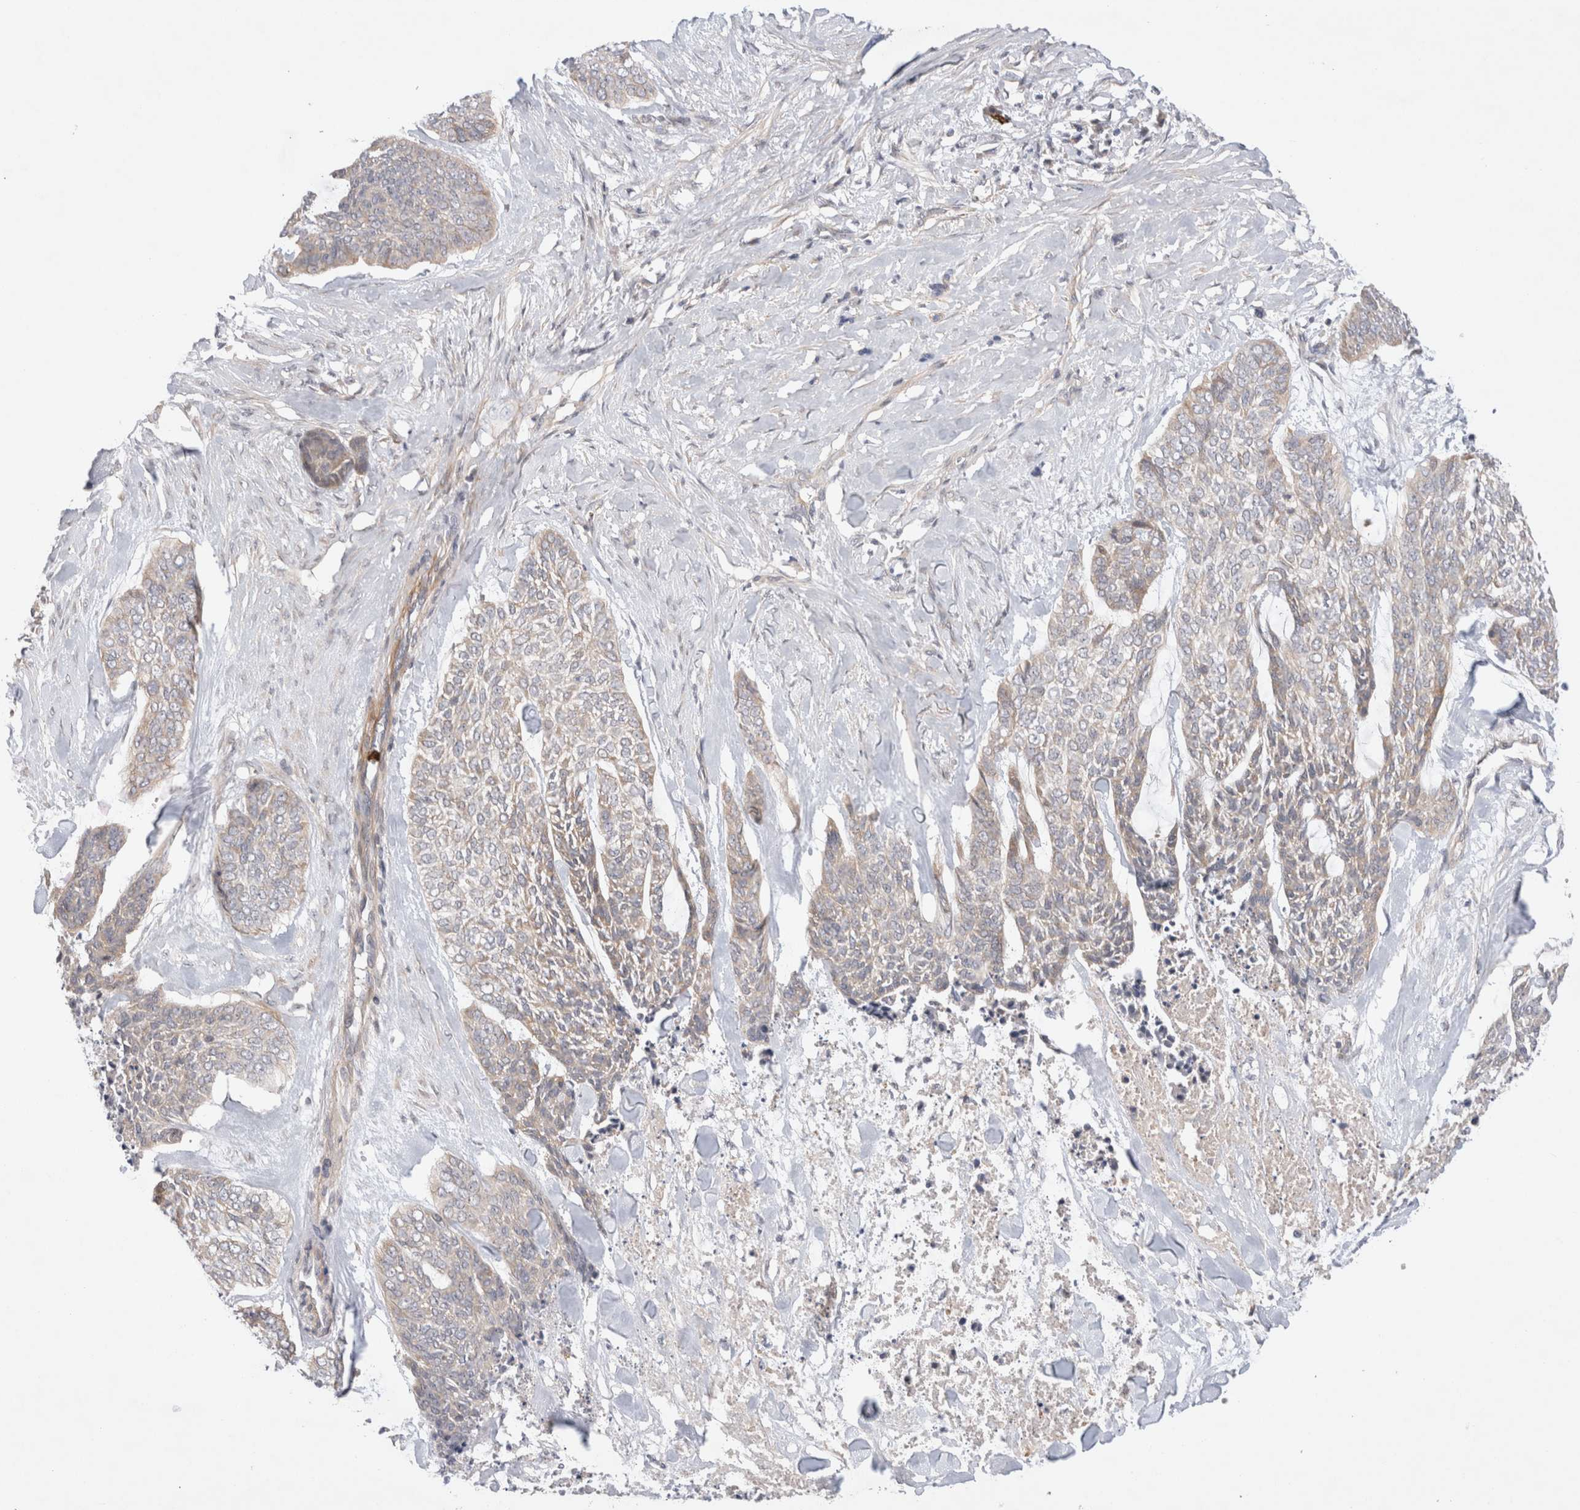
{"staining": {"intensity": "weak", "quantity": ">75%", "location": "cytoplasmic/membranous"}, "tissue": "skin cancer", "cell_type": "Tumor cells", "image_type": "cancer", "snomed": [{"axis": "morphology", "description": "Basal cell carcinoma"}, {"axis": "topography", "description": "Skin"}], "caption": "A brown stain labels weak cytoplasmic/membranous staining of a protein in human basal cell carcinoma (skin) tumor cells.", "gene": "GSDMB", "patient": {"sex": "female", "age": 64}}